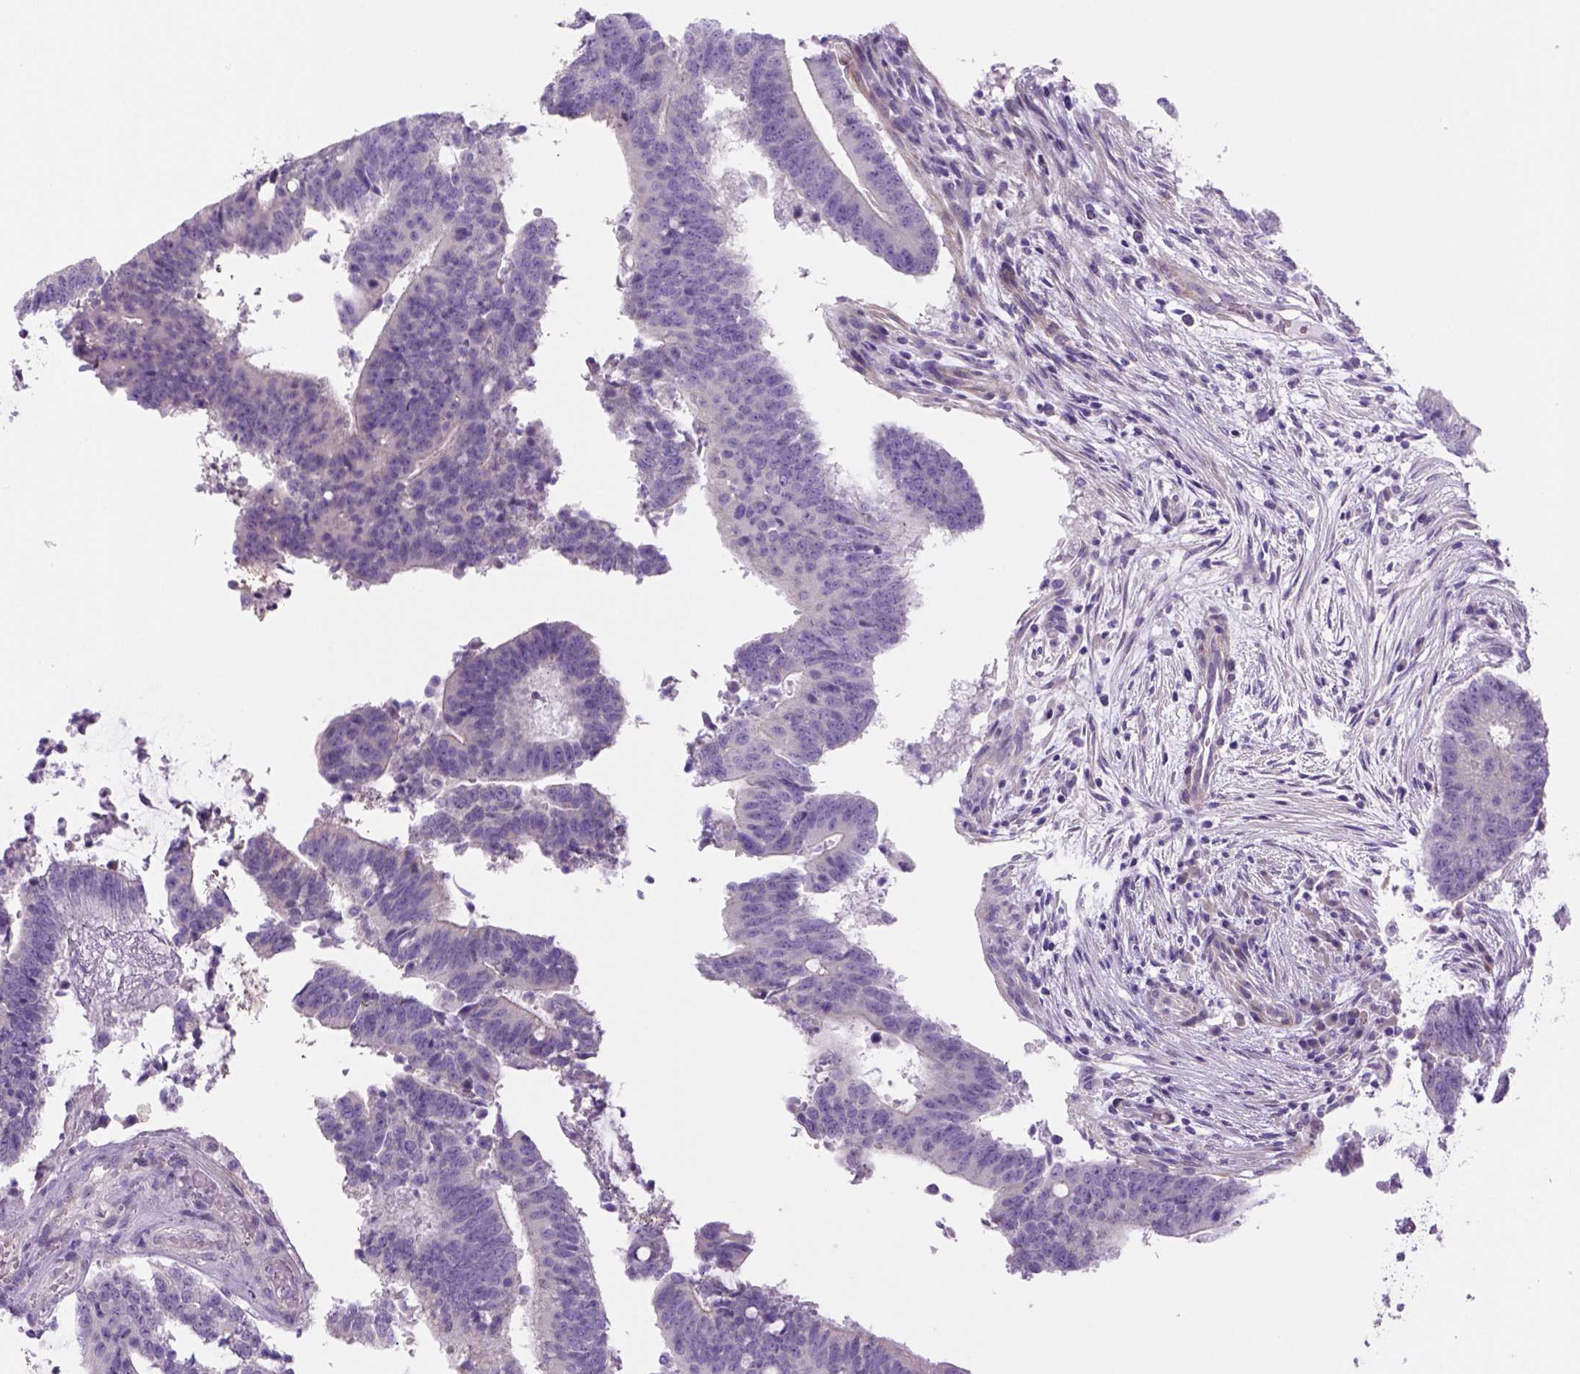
{"staining": {"intensity": "negative", "quantity": "none", "location": "none"}, "tissue": "colorectal cancer", "cell_type": "Tumor cells", "image_type": "cancer", "snomed": [{"axis": "morphology", "description": "Adenocarcinoma, NOS"}, {"axis": "topography", "description": "Colon"}], "caption": "Colorectal adenocarcinoma was stained to show a protein in brown. There is no significant positivity in tumor cells.", "gene": "DNAH11", "patient": {"sex": "female", "age": 43}}